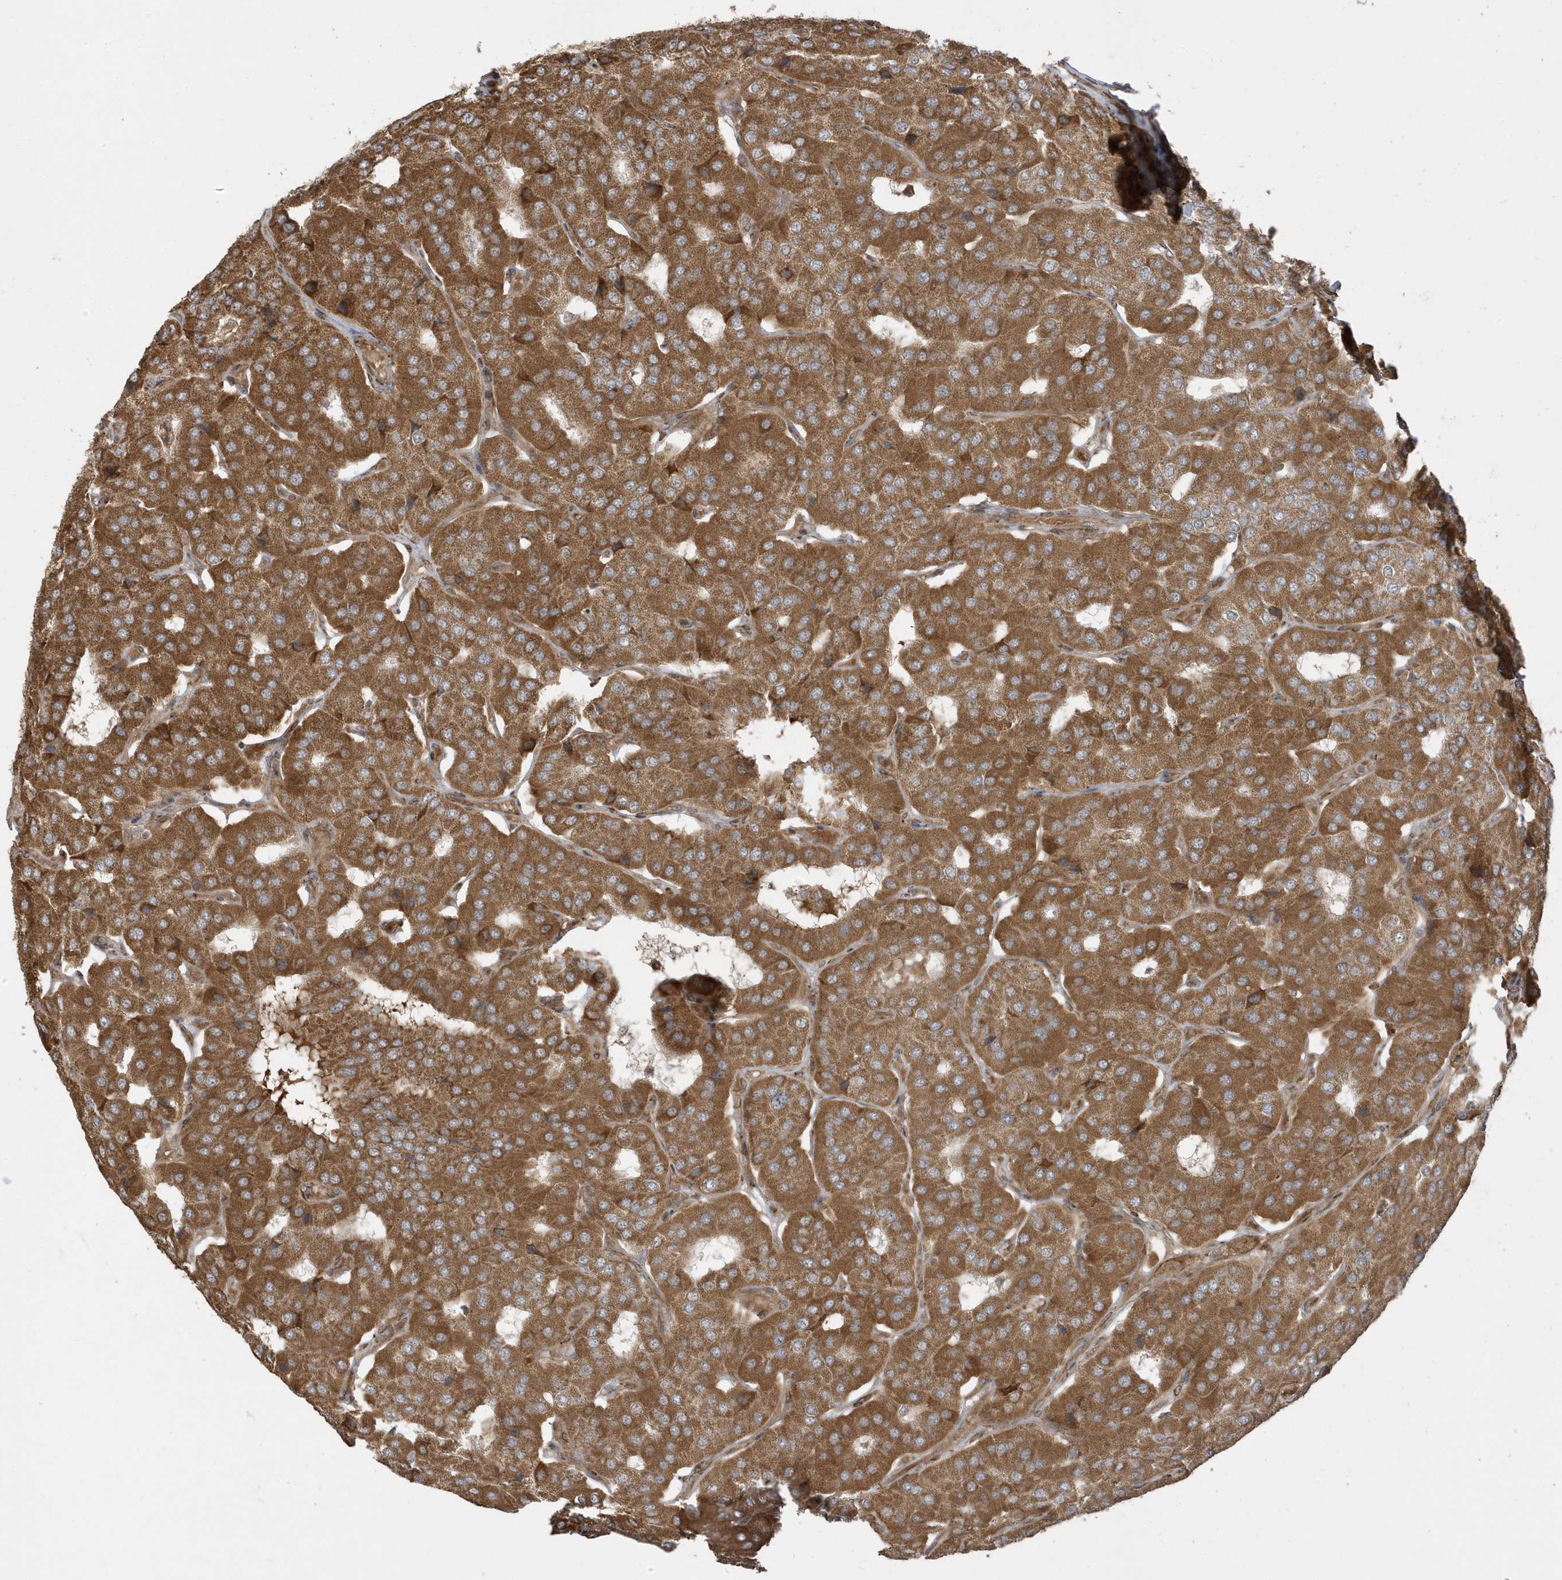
{"staining": {"intensity": "moderate", "quantity": ">75%", "location": "cytoplasmic/membranous"}, "tissue": "parathyroid gland", "cell_type": "Glandular cells", "image_type": "normal", "snomed": [{"axis": "morphology", "description": "Normal tissue, NOS"}, {"axis": "morphology", "description": "Adenoma, NOS"}, {"axis": "topography", "description": "Parathyroid gland"}], "caption": "Glandular cells exhibit medium levels of moderate cytoplasmic/membranous expression in about >75% of cells in unremarkable human parathyroid gland. The staining was performed using DAB (3,3'-diaminobenzidine), with brown indicating positive protein expression. Nuclei are stained blue with hematoxylin.", "gene": "ECM2", "patient": {"sex": "female", "age": 86}}